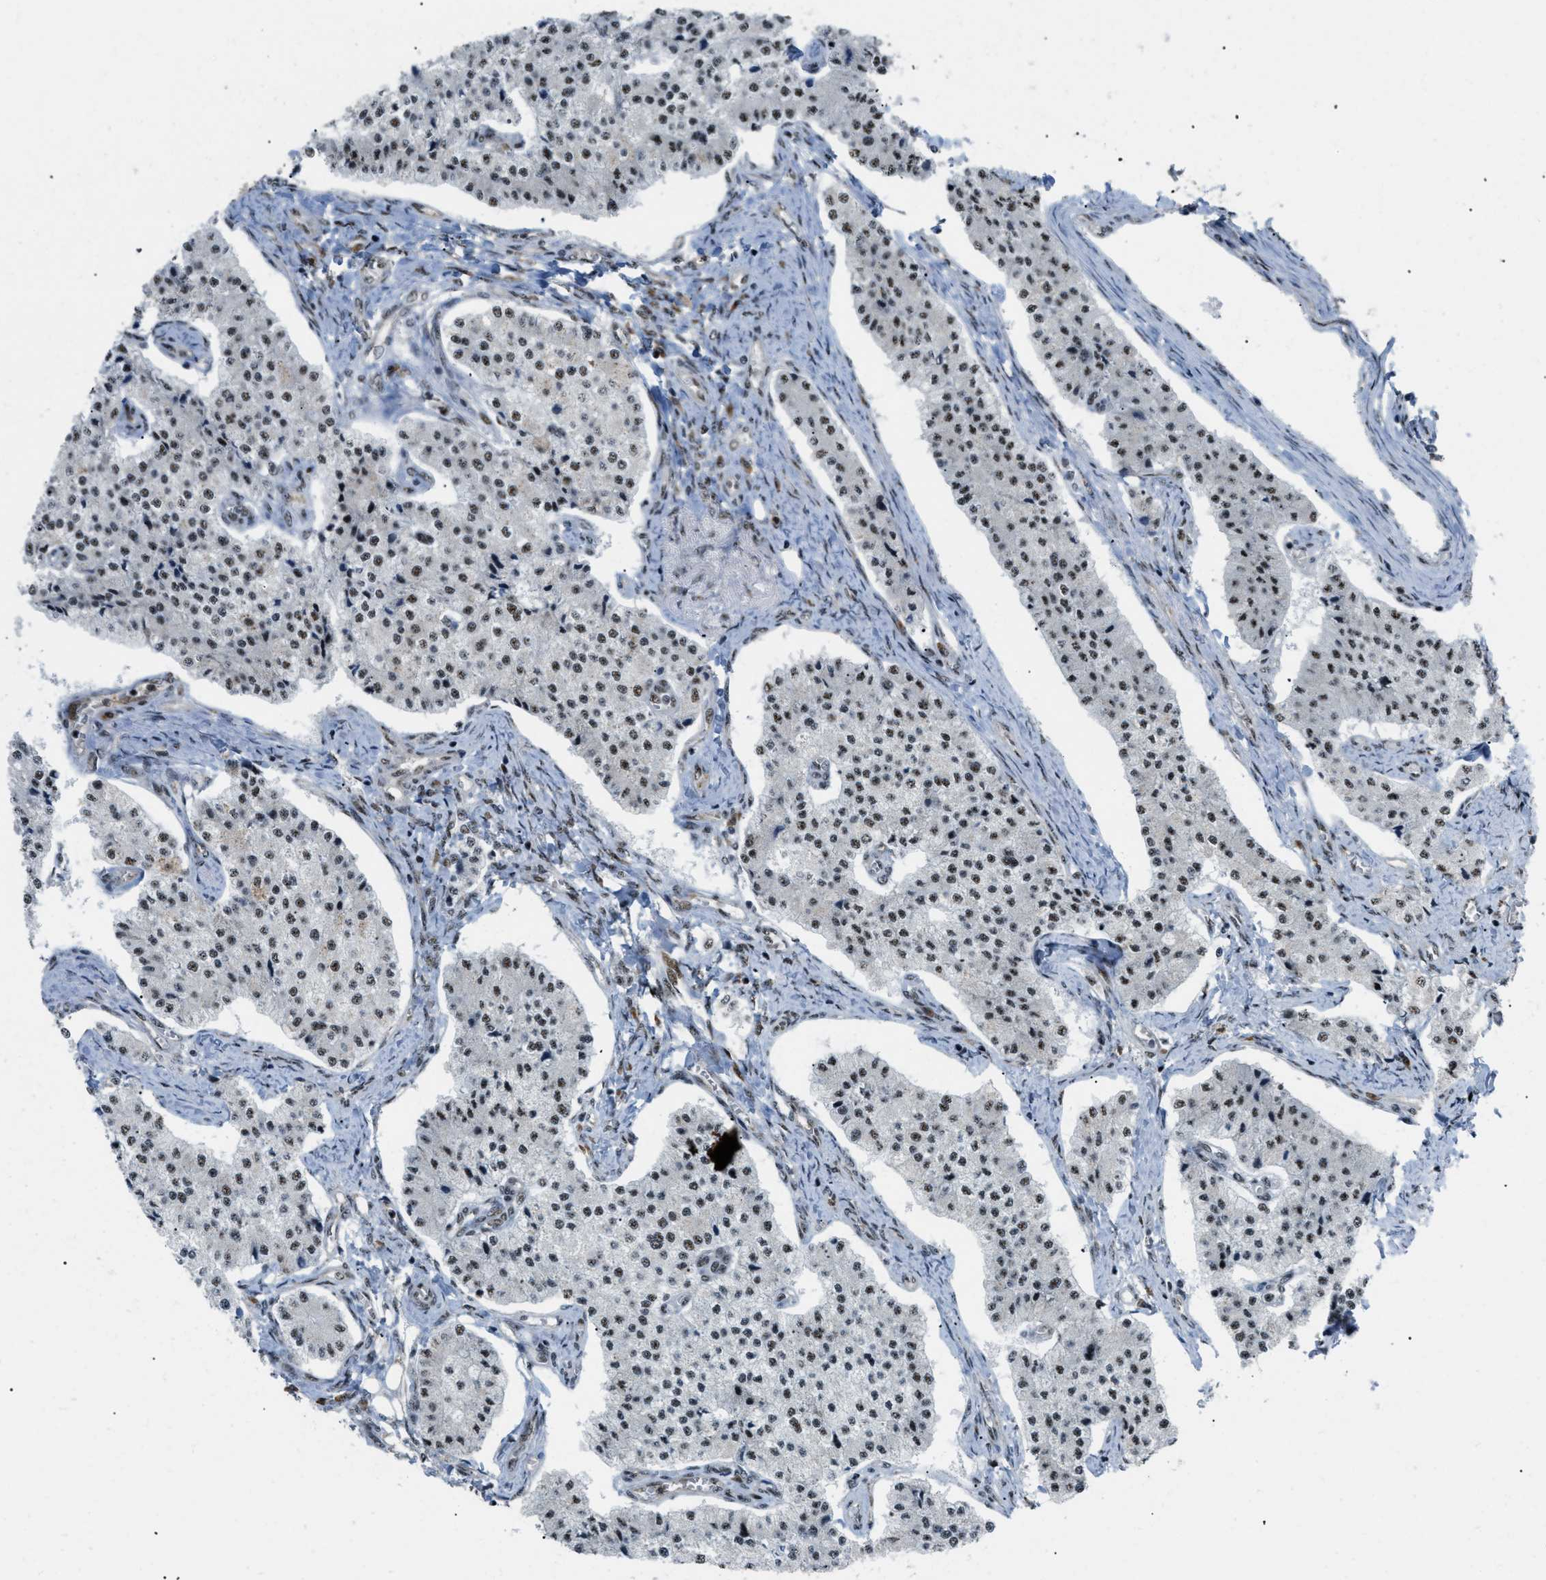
{"staining": {"intensity": "moderate", "quantity": ">75%", "location": "nuclear"}, "tissue": "carcinoid", "cell_type": "Tumor cells", "image_type": "cancer", "snomed": [{"axis": "morphology", "description": "Carcinoid, malignant, NOS"}, {"axis": "topography", "description": "Colon"}], "caption": "The image exhibits immunohistochemical staining of carcinoid (malignant). There is moderate nuclear staining is appreciated in about >75% of tumor cells.", "gene": "CDR2", "patient": {"sex": "female", "age": 52}}